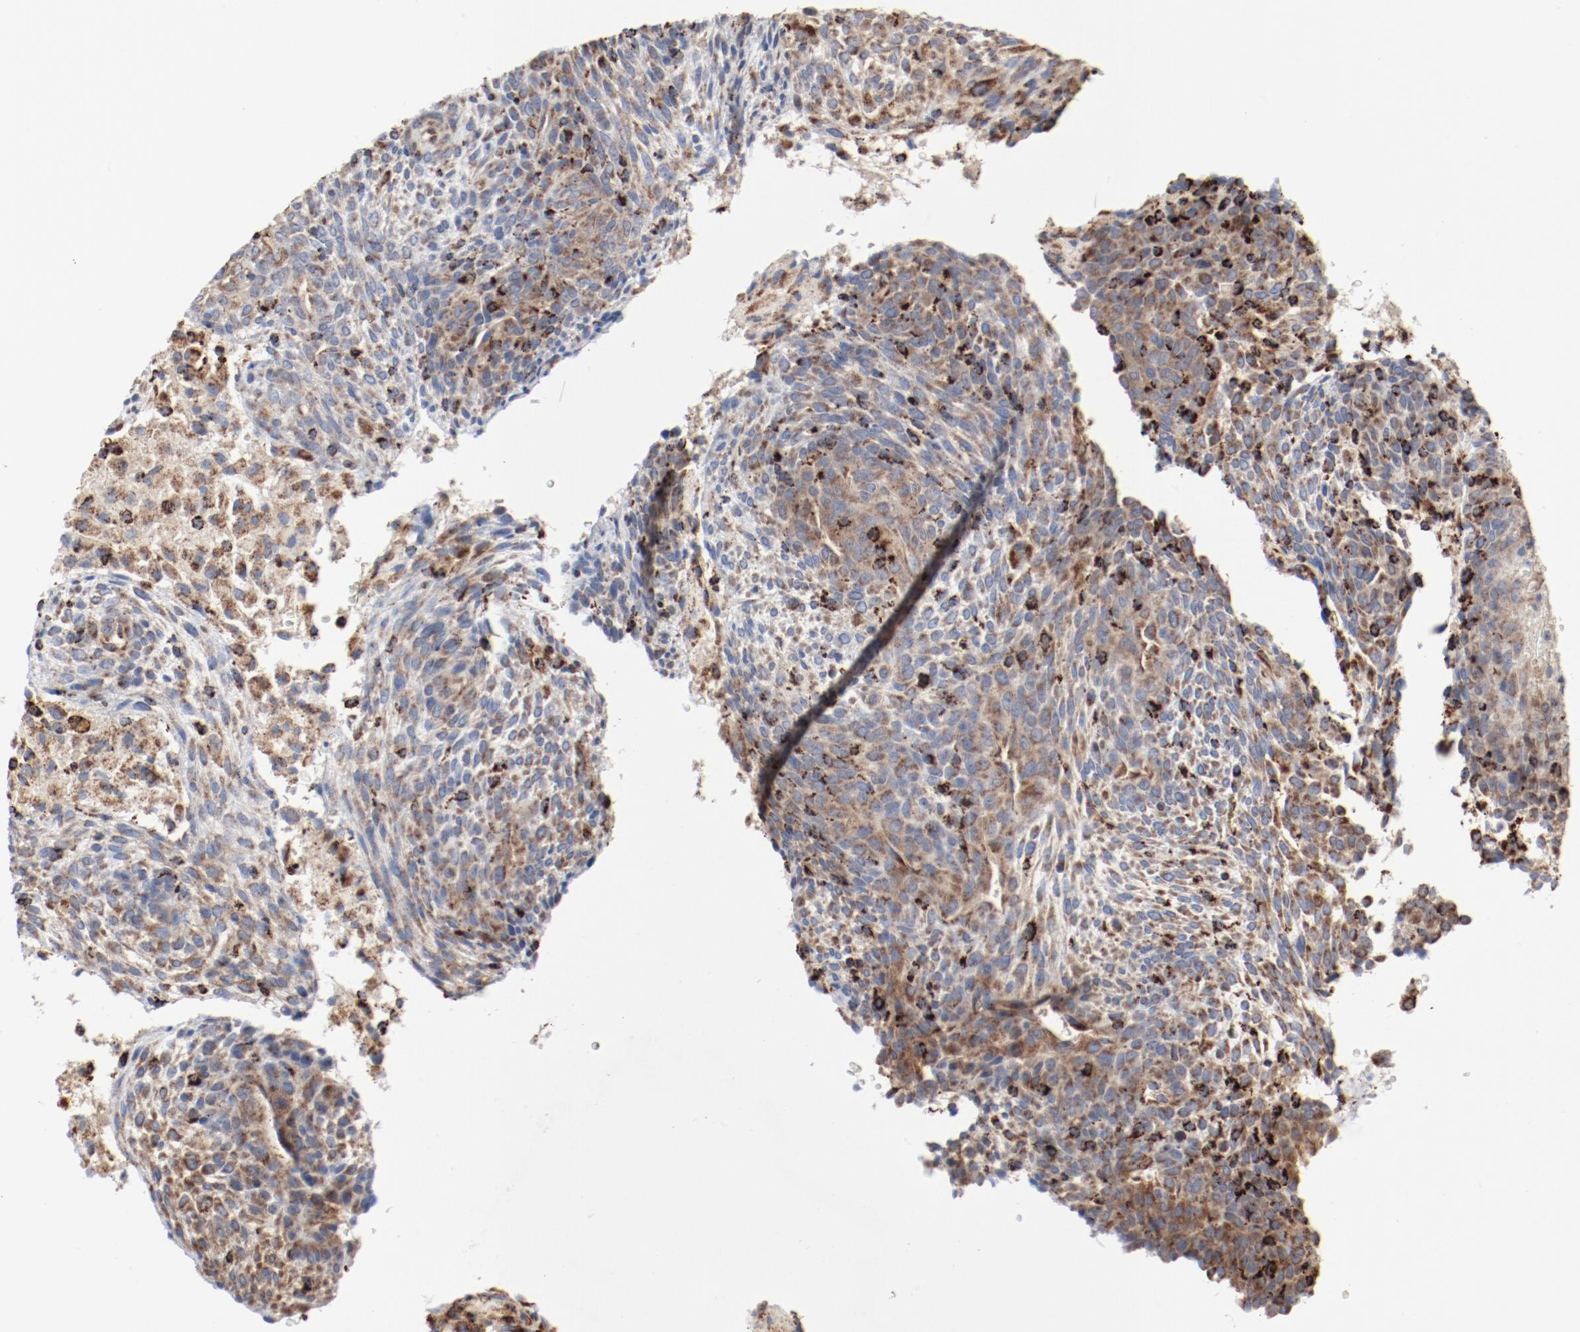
{"staining": {"intensity": "moderate", "quantity": "<25%", "location": "cytoplasmic/membranous"}, "tissue": "glioma", "cell_type": "Tumor cells", "image_type": "cancer", "snomed": [{"axis": "morphology", "description": "Glioma, malignant, High grade"}, {"axis": "topography", "description": "Cerebral cortex"}], "caption": "A low amount of moderate cytoplasmic/membranous positivity is identified in approximately <25% of tumor cells in high-grade glioma (malignant) tissue. Using DAB (3,3'-diaminobenzidine) (brown) and hematoxylin (blue) stains, captured at high magnification using brightfield microscopy.", "gene": "SETD3", "patient": {"sex": "female", "age": 55}}